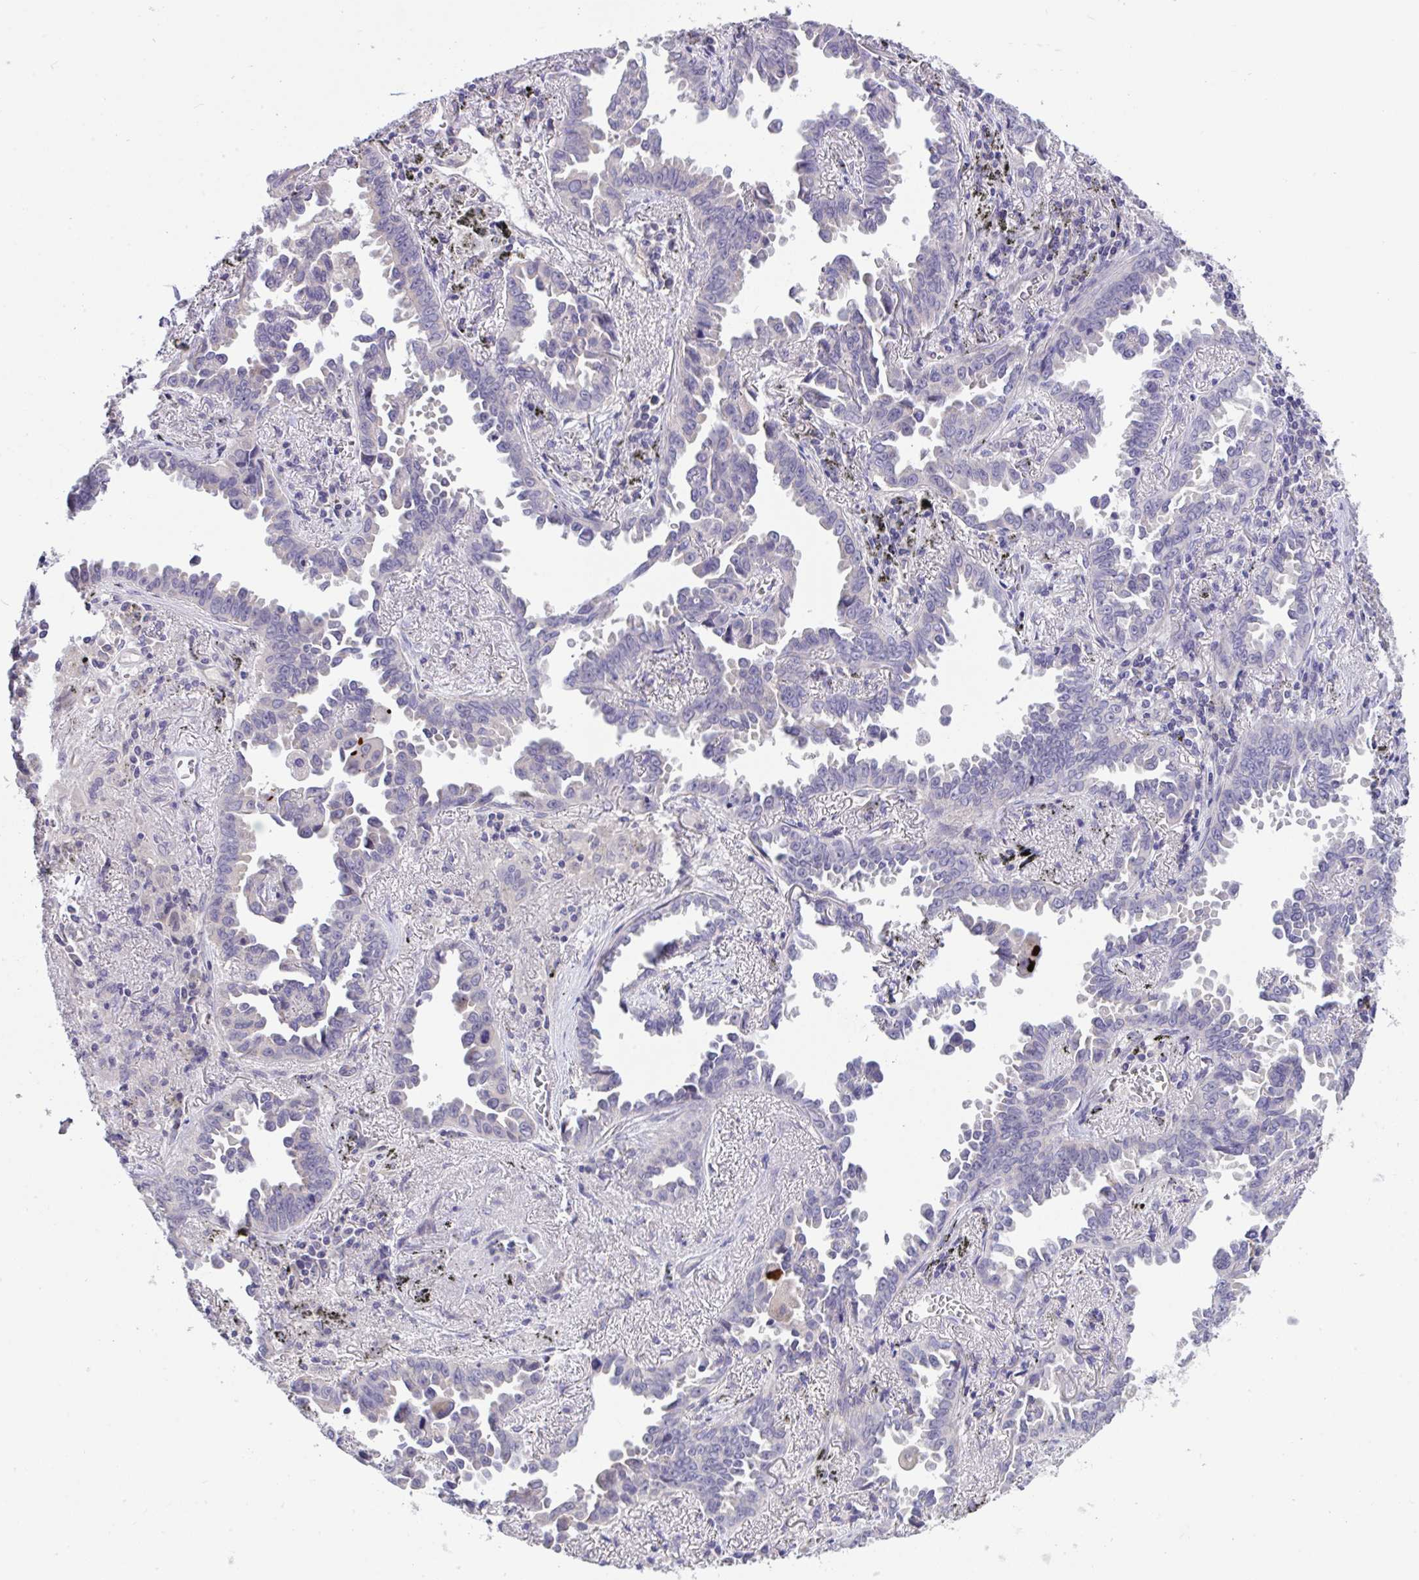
{"staining": {"intensity": "negative", "quantity": "none", "location": "none"}, "tissue": "lung cancer", "cell_type": "Tumor cells", "image_type": "cancer", "snomed": [{"axis": "morphology", "description": "Adenocarcinoma, NOS"}, {"axis": "topography", "description": "Lung"}], "caption": "Immunohistochemistry image of lung adenocarcinoma stained for a protein (brown), which displays no positivity in tumor cells.", "gene": "RHOXF1", "patient": {"sex": "male", "age": 68}}